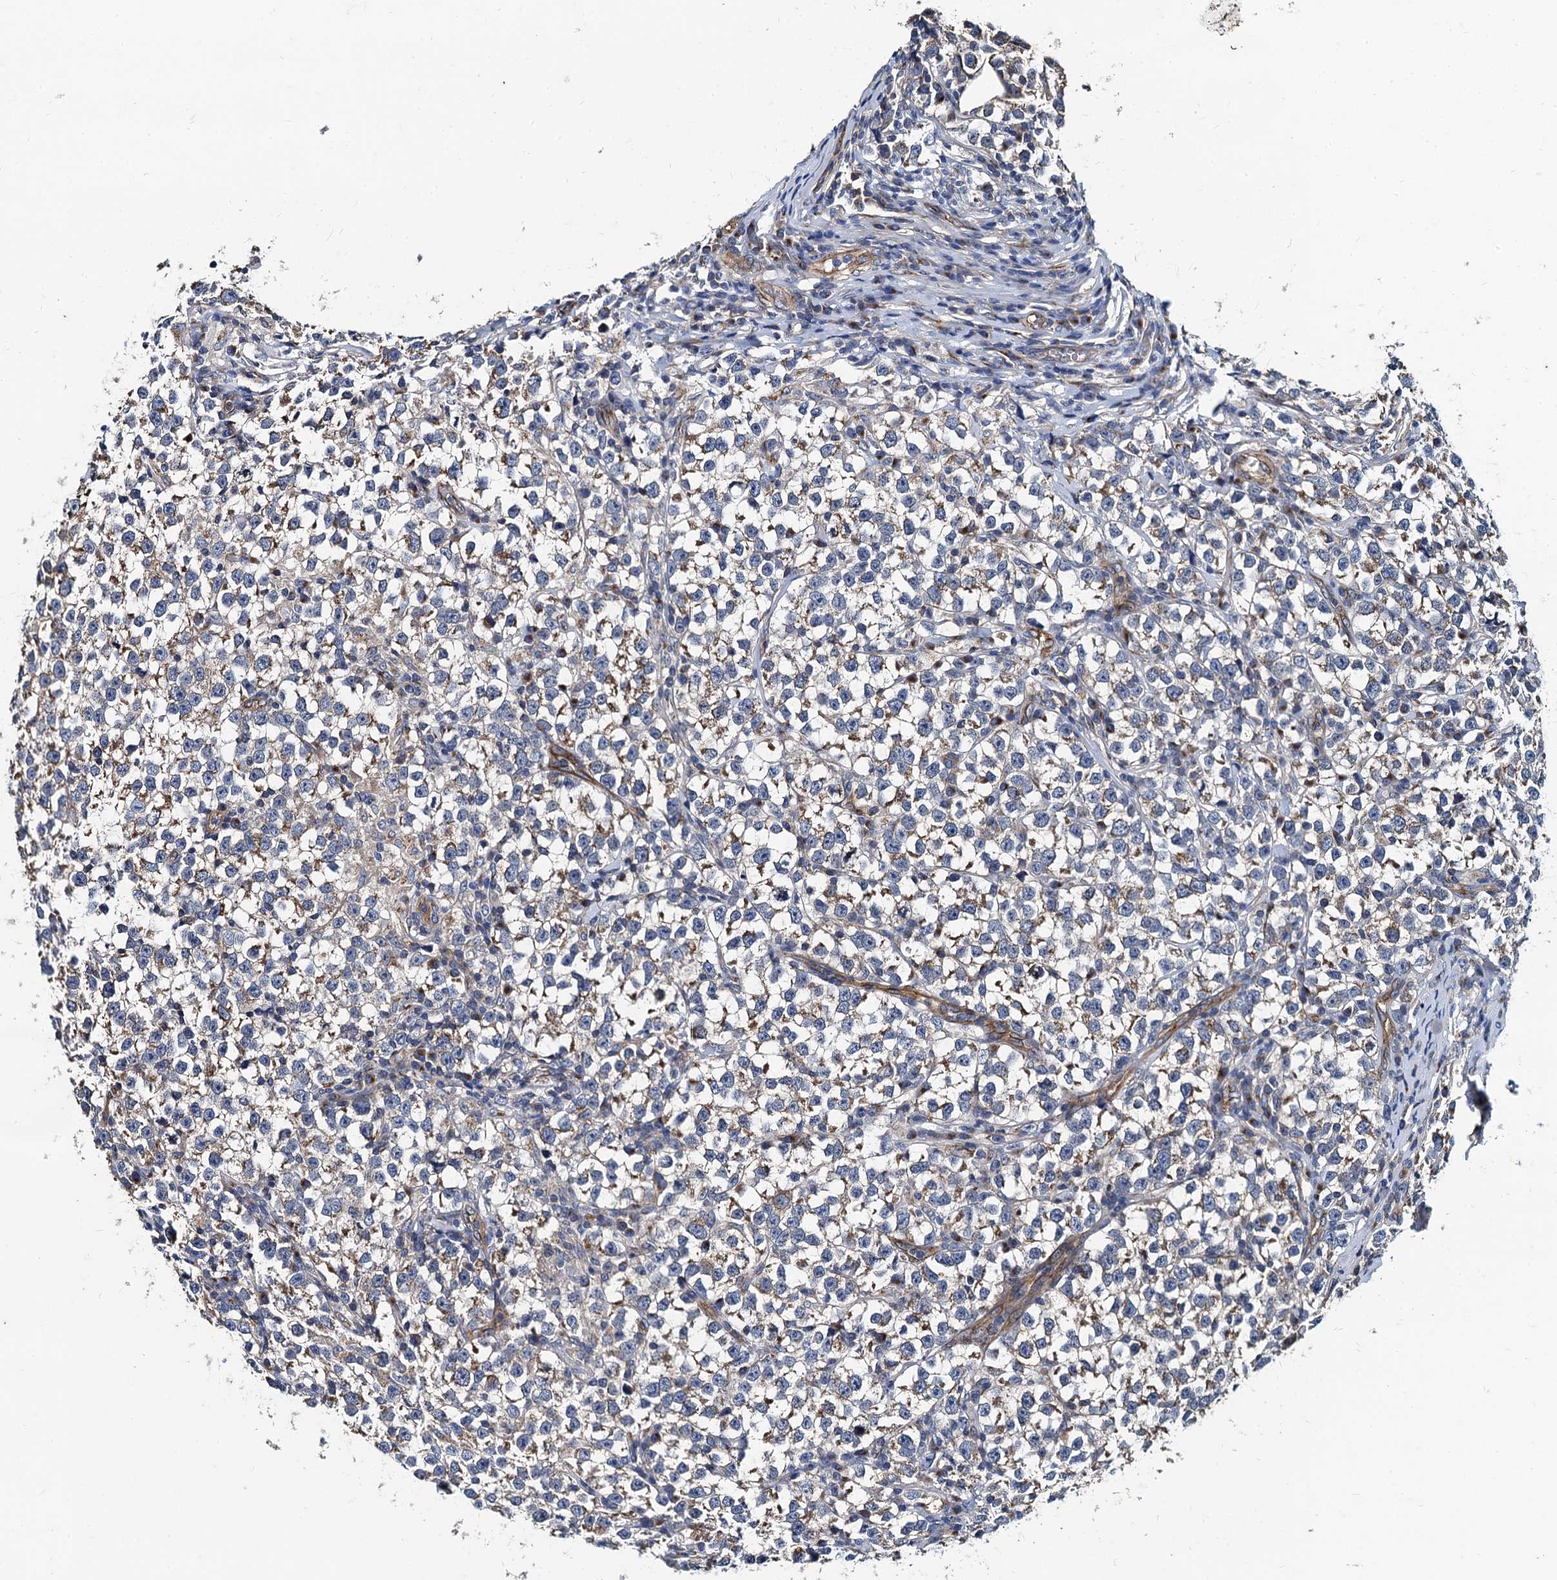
{"staining": {"intensity": "weak", "quantity": ">75%", "location": "cytoplasmic/membranous"}, "tissue": "testis cancer", "cell_type": "Tumor cells", "image_type": "cancer", "snomed": [{"axis": "morphology", "description": "Normal tissue, NOS"}, {"axis": "morphology", "description": "Seminoma, NOS"}, {"axis": "topography", "description": "Testis"}], "caption": "A brown stain highlights weak cytoplasmic/membranous positivity of a protein in seminoma (testis) tumor cells.", "gene": "NGRN", "patient": {"sex": "male", "age": 43}}